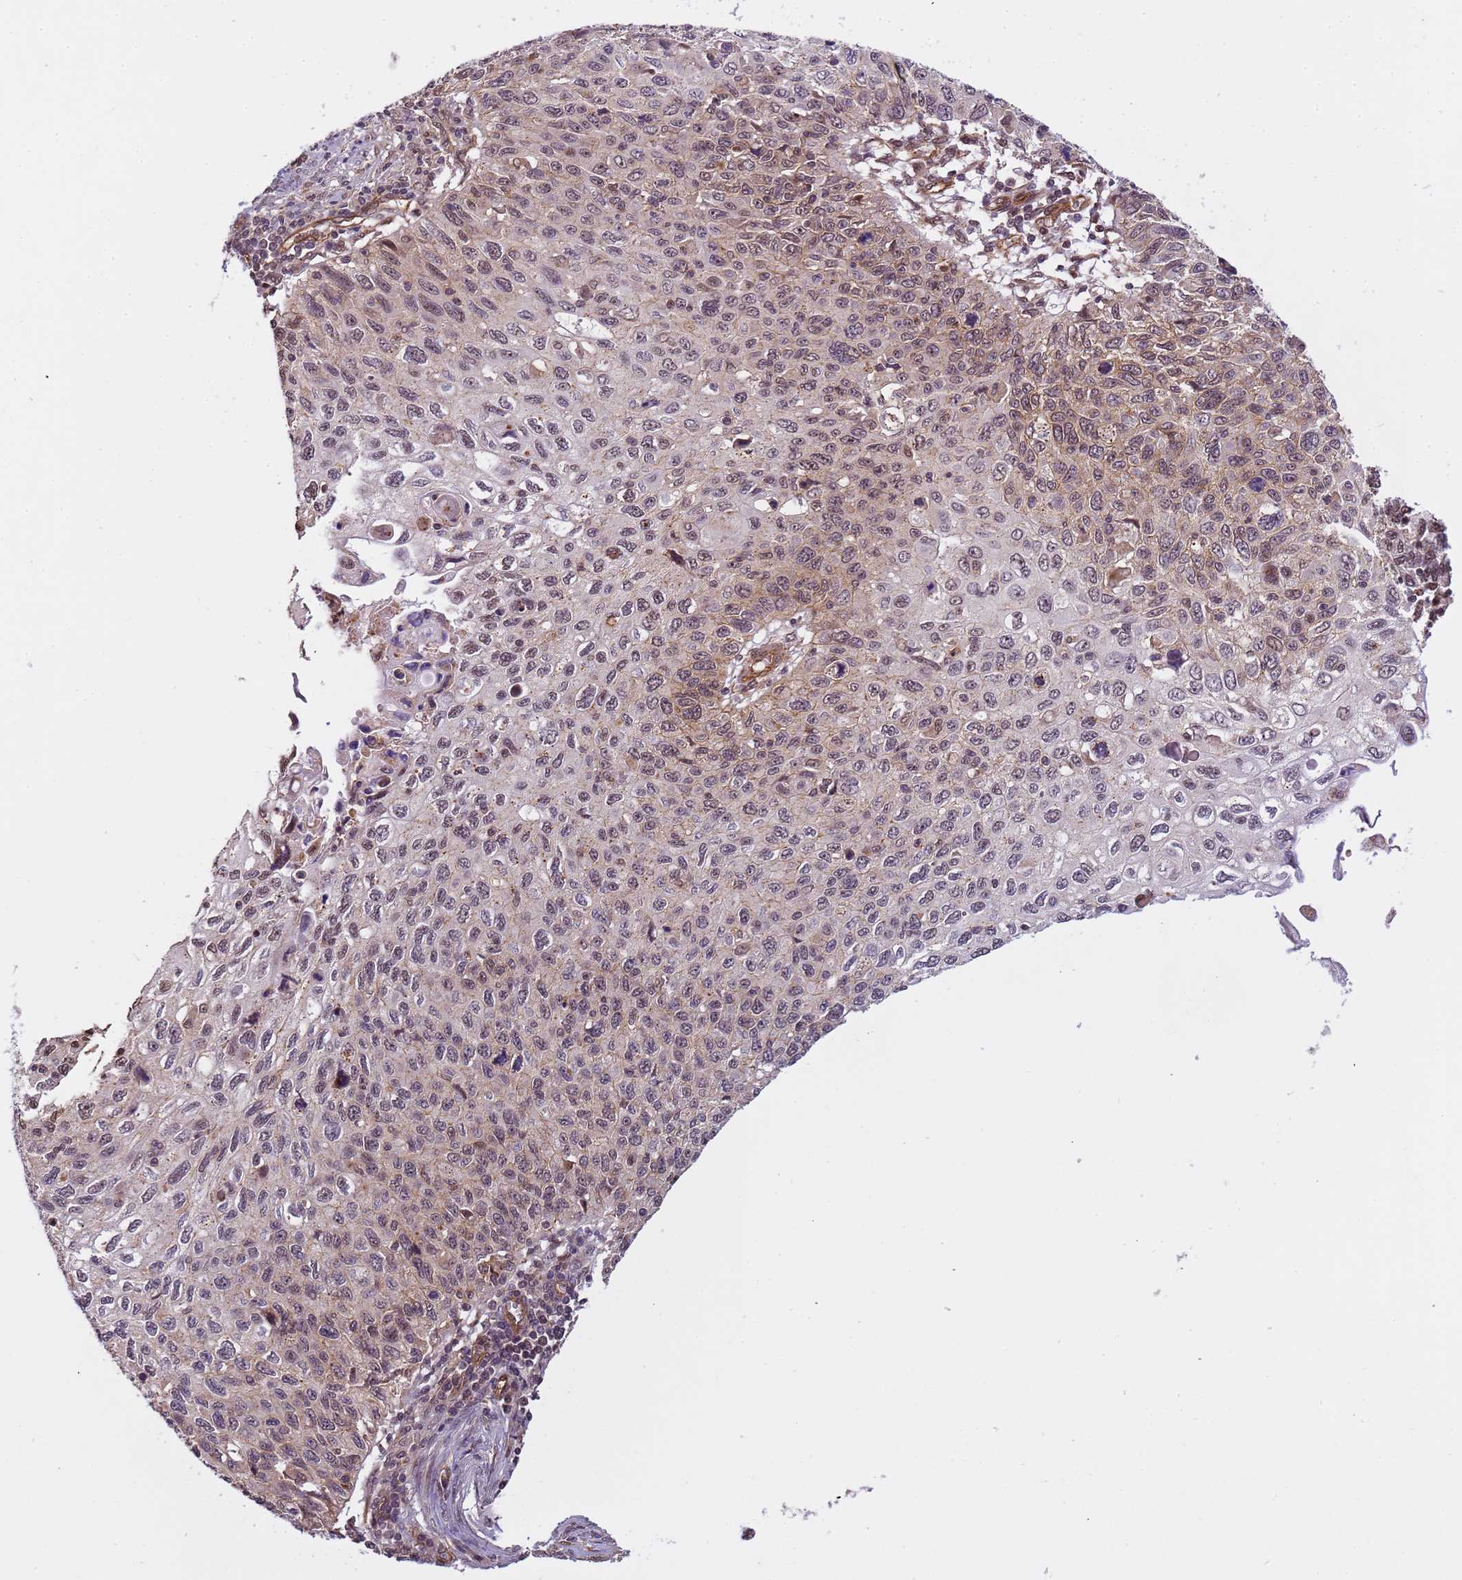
{"staining": {"intensity": "moderate", "quantity": "25%-75%", "location": "nuclear"}, "tissue": "cervical cancer", "cell_type": "Tumor cells", "image_type": "cancer", "snomed": [{"axis": "morphology", "description": "Squamous cell carcinoma, NOS"}, {"axis": "topography", "description": "Cervix"}], "caption": "Approximately 25%-75% of tumor cells in cervical cancer (squamous cell carcinoma) exhibit moderate nuclear protein expression as visualized by brown immunohistochemical staining.", "gene": "EMC2", "patient": {"sex": "female", "age": 70}}